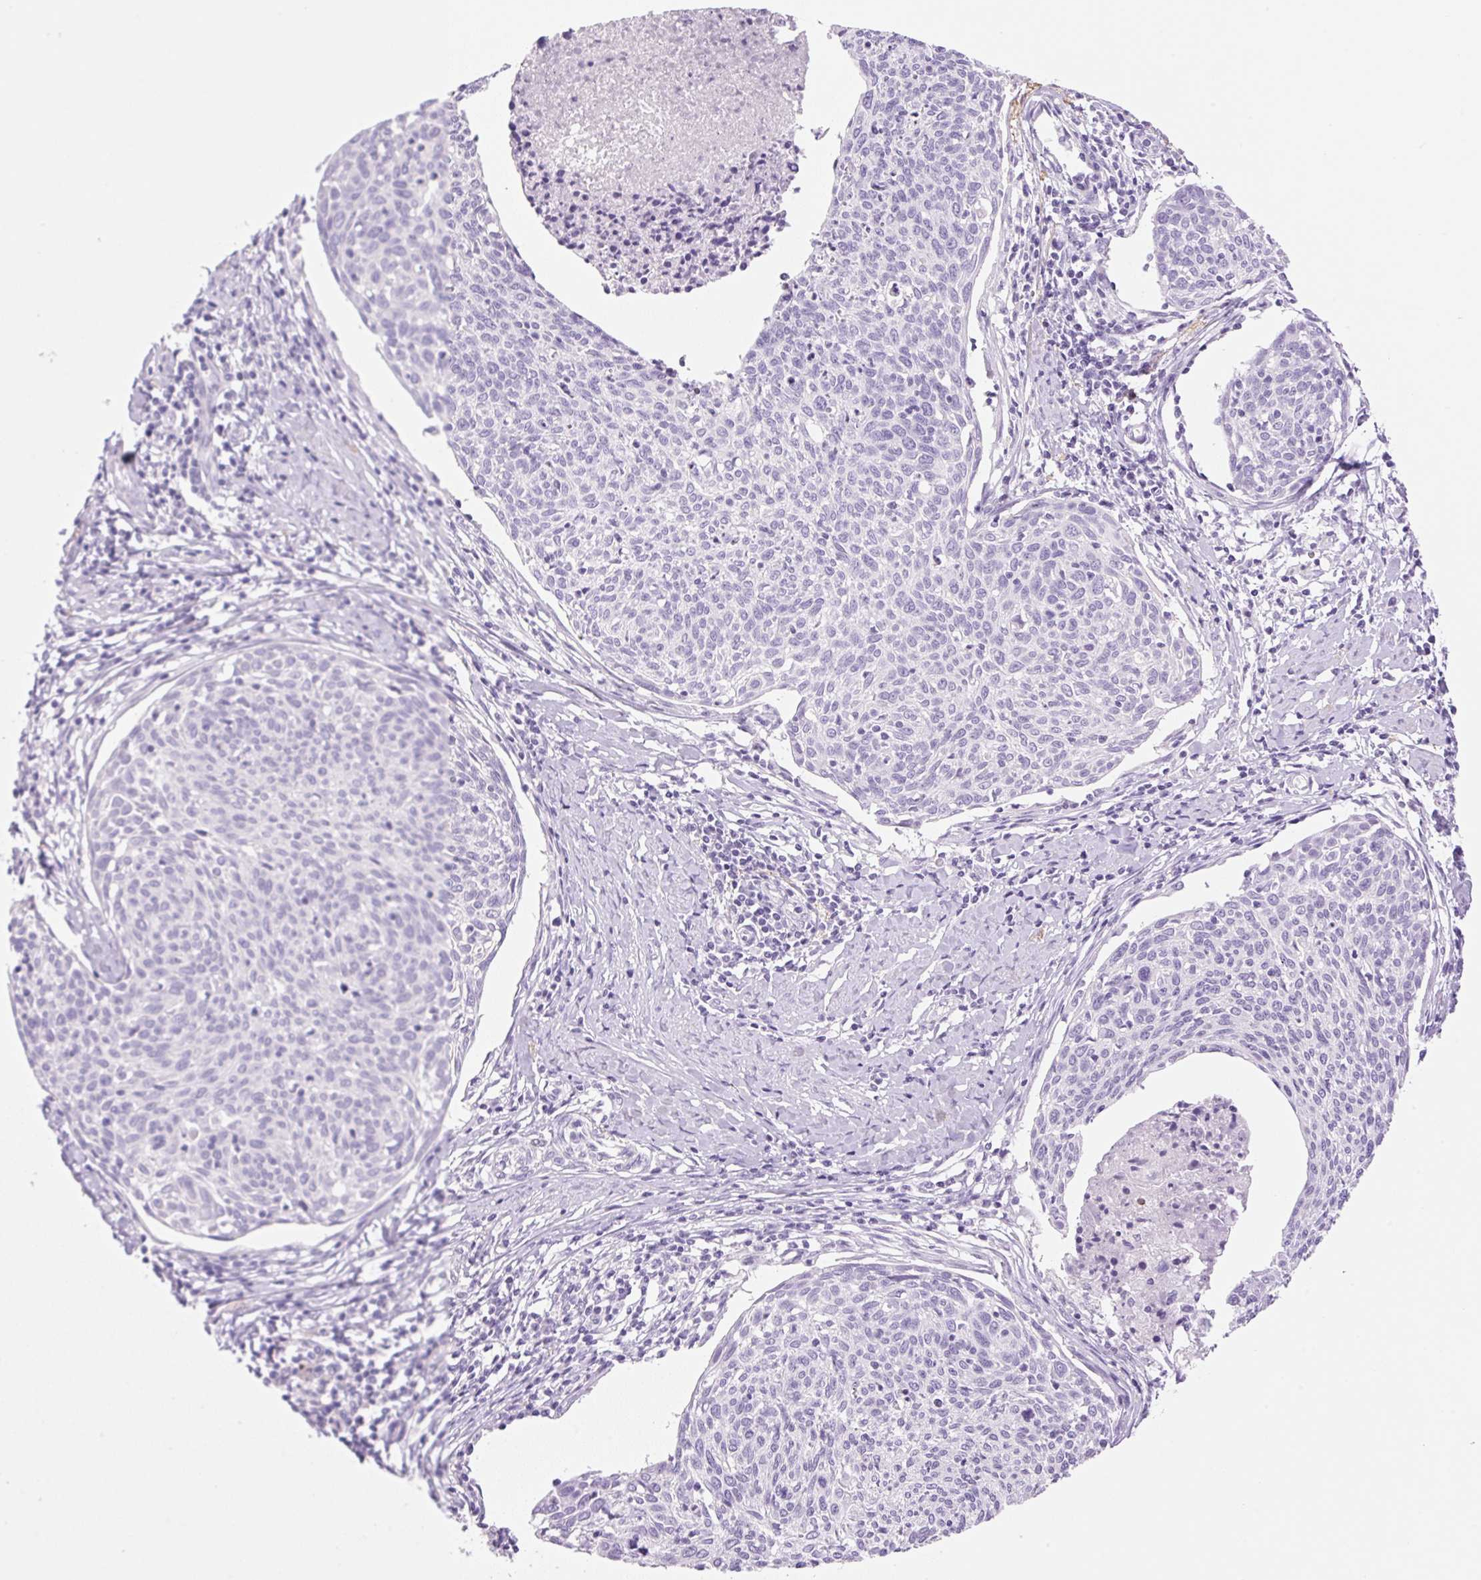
{"staining": {"intensity": "negative", "quantity": "none", "location": "none"}, "tissue": "cervical cancer", "cell_type": "Tumor cells", "image_type": "cancer", "snomed": [{"axis": "morphology", "description": "Squamous cell carcinoma, NOS"}, {"axis": "topography", "description": "Cervix"}], "caption": "A histopathology image of cervical squamous cell carcinoma stained for a protein demonstrates no brown staining in tumor cells.", "gene": "SP140L", "patient": {"sex": "female", "age": 49}}